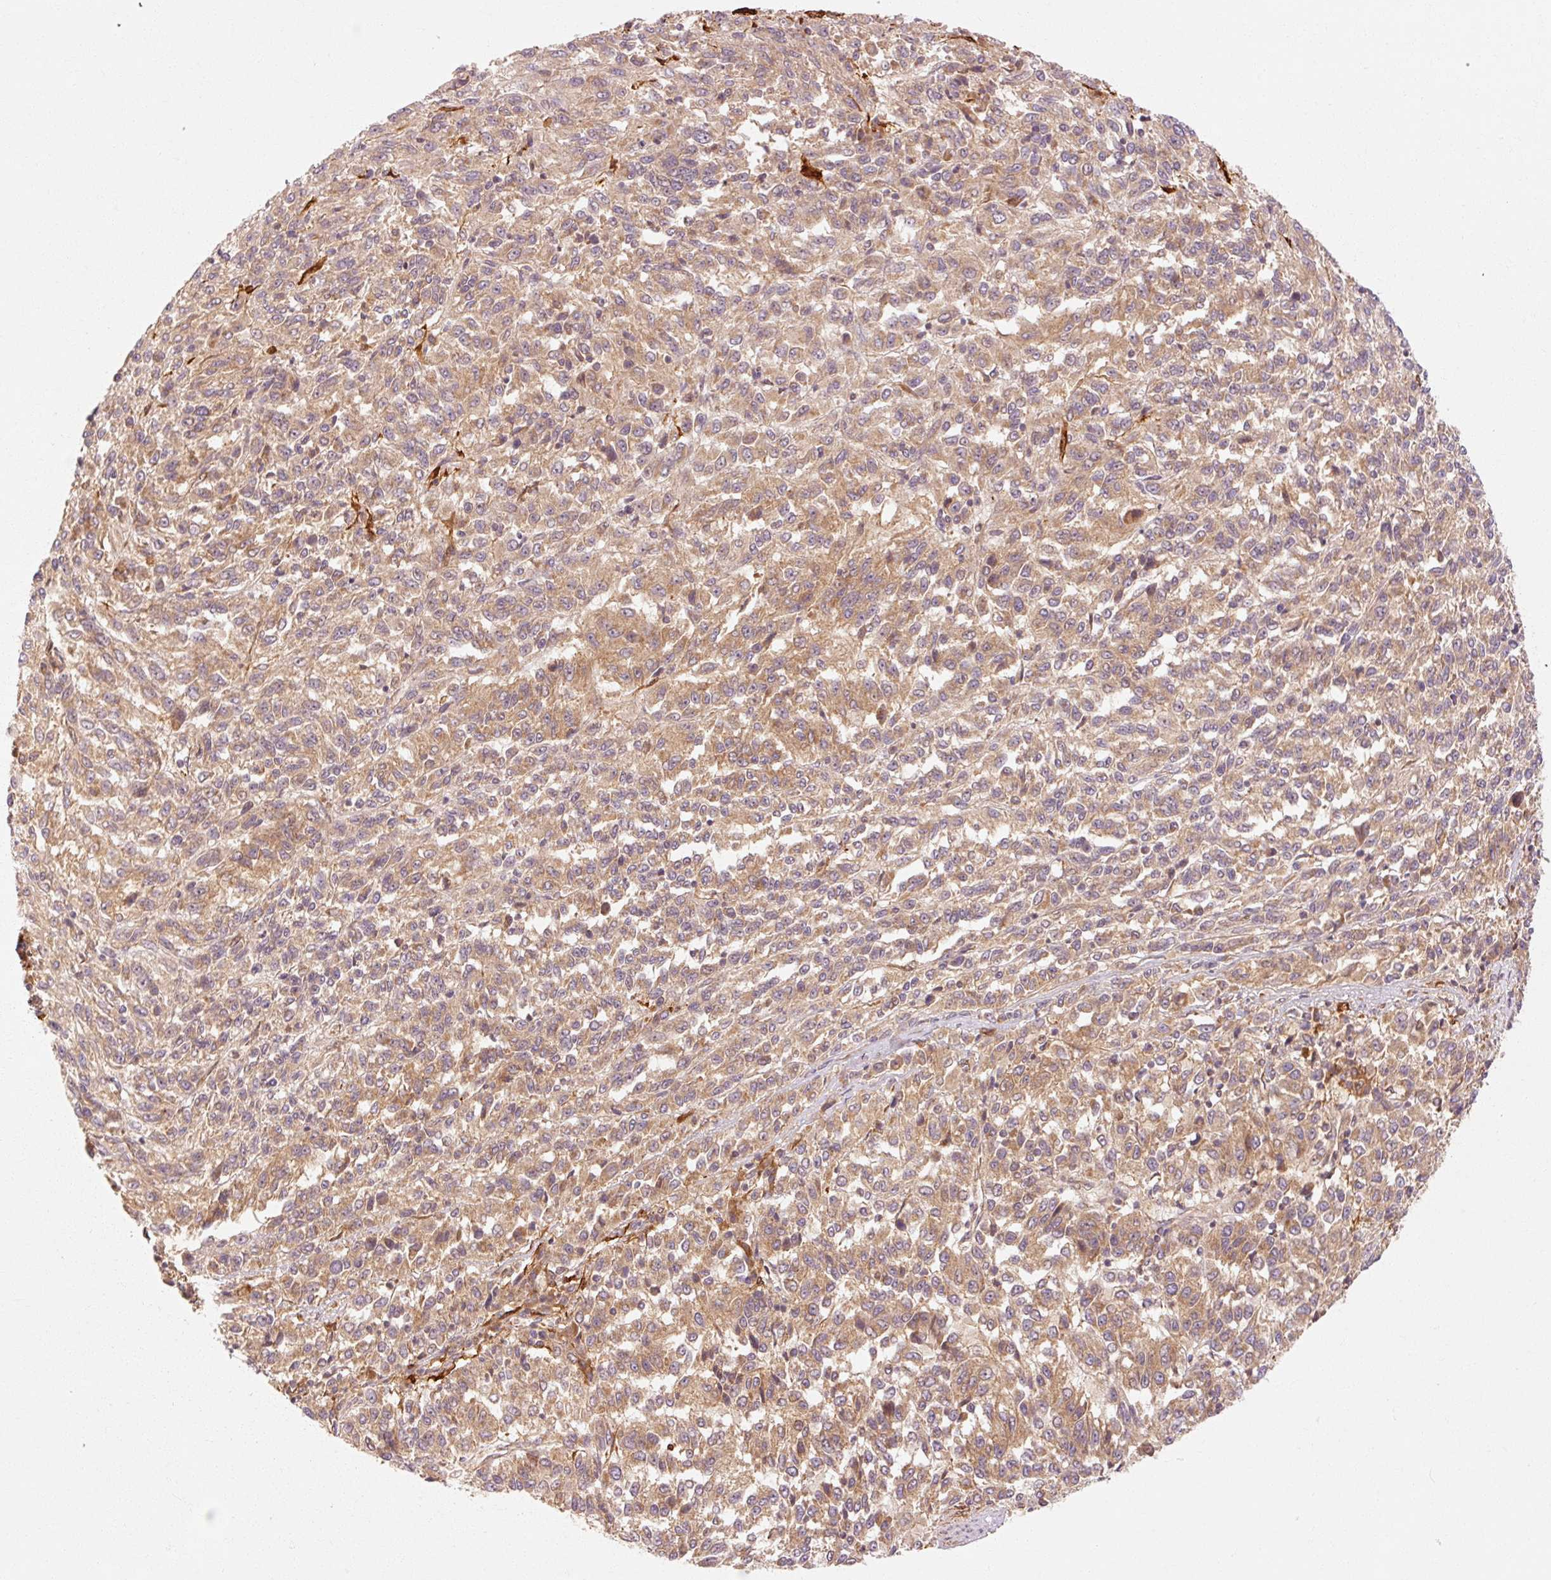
{"staining": {"intensity": "moderate", "quantity": ">75%", "location": "cytoplasmic/membranous"}, "tissue": "melanoma", "cell_type": "Tumor cells", "image_type": "cancer", "snomed": [{"axis": "morphology", "description": "Malignant melanoma, Metastatic site"}, {"axis": "topography", "description": "Lung"}], "caption": "Protein staining exhibits moderate cytoplasmic/membranous positivity in approximately >75% of tumor cells in melanoma.", "gene": "CTNNA1", "patient": {"sex": "male", "age": 64}}